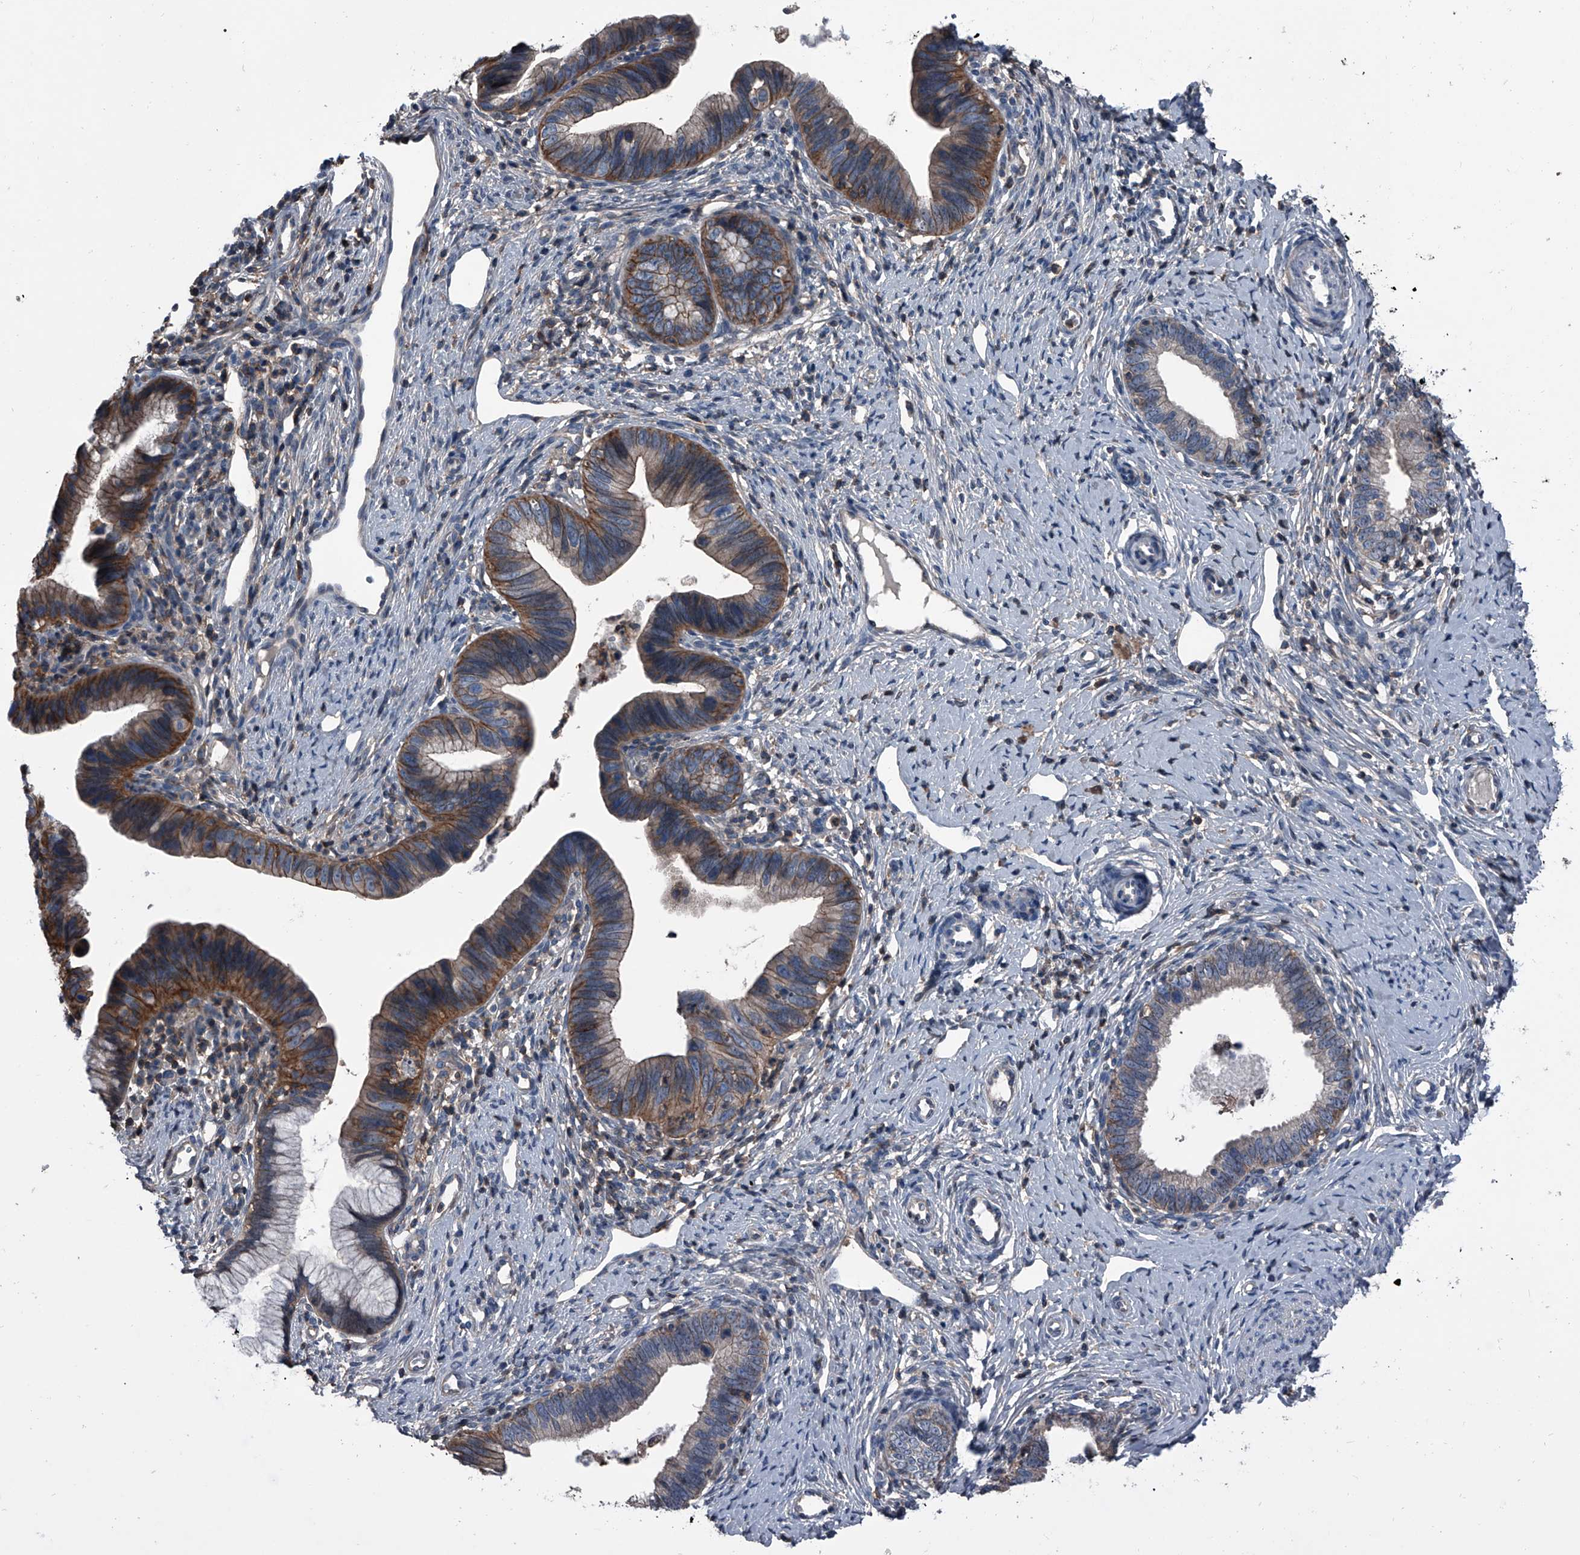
{"staining": {"intensity": "moderate", "quantity": "25%-75%", "location": "cytoplasmic/membranous"}, "tissue": "cervical cancer", "cell_type": "Tumor cells", "image_type": "cancer", "snomed": [{"axis": "morphology", "description": "Adenocarcinoma, NOS"}, {"axis": "topography", "description": "Cervix"}], "caption": "Moderate cytoplasmic/membranous protein positivity is seen in approximately 25%-75% of tumor cells in cervical adenocarcinoma.", "gene": "PIP5K1A", "patient": {"sex": "female", "age": 36}}